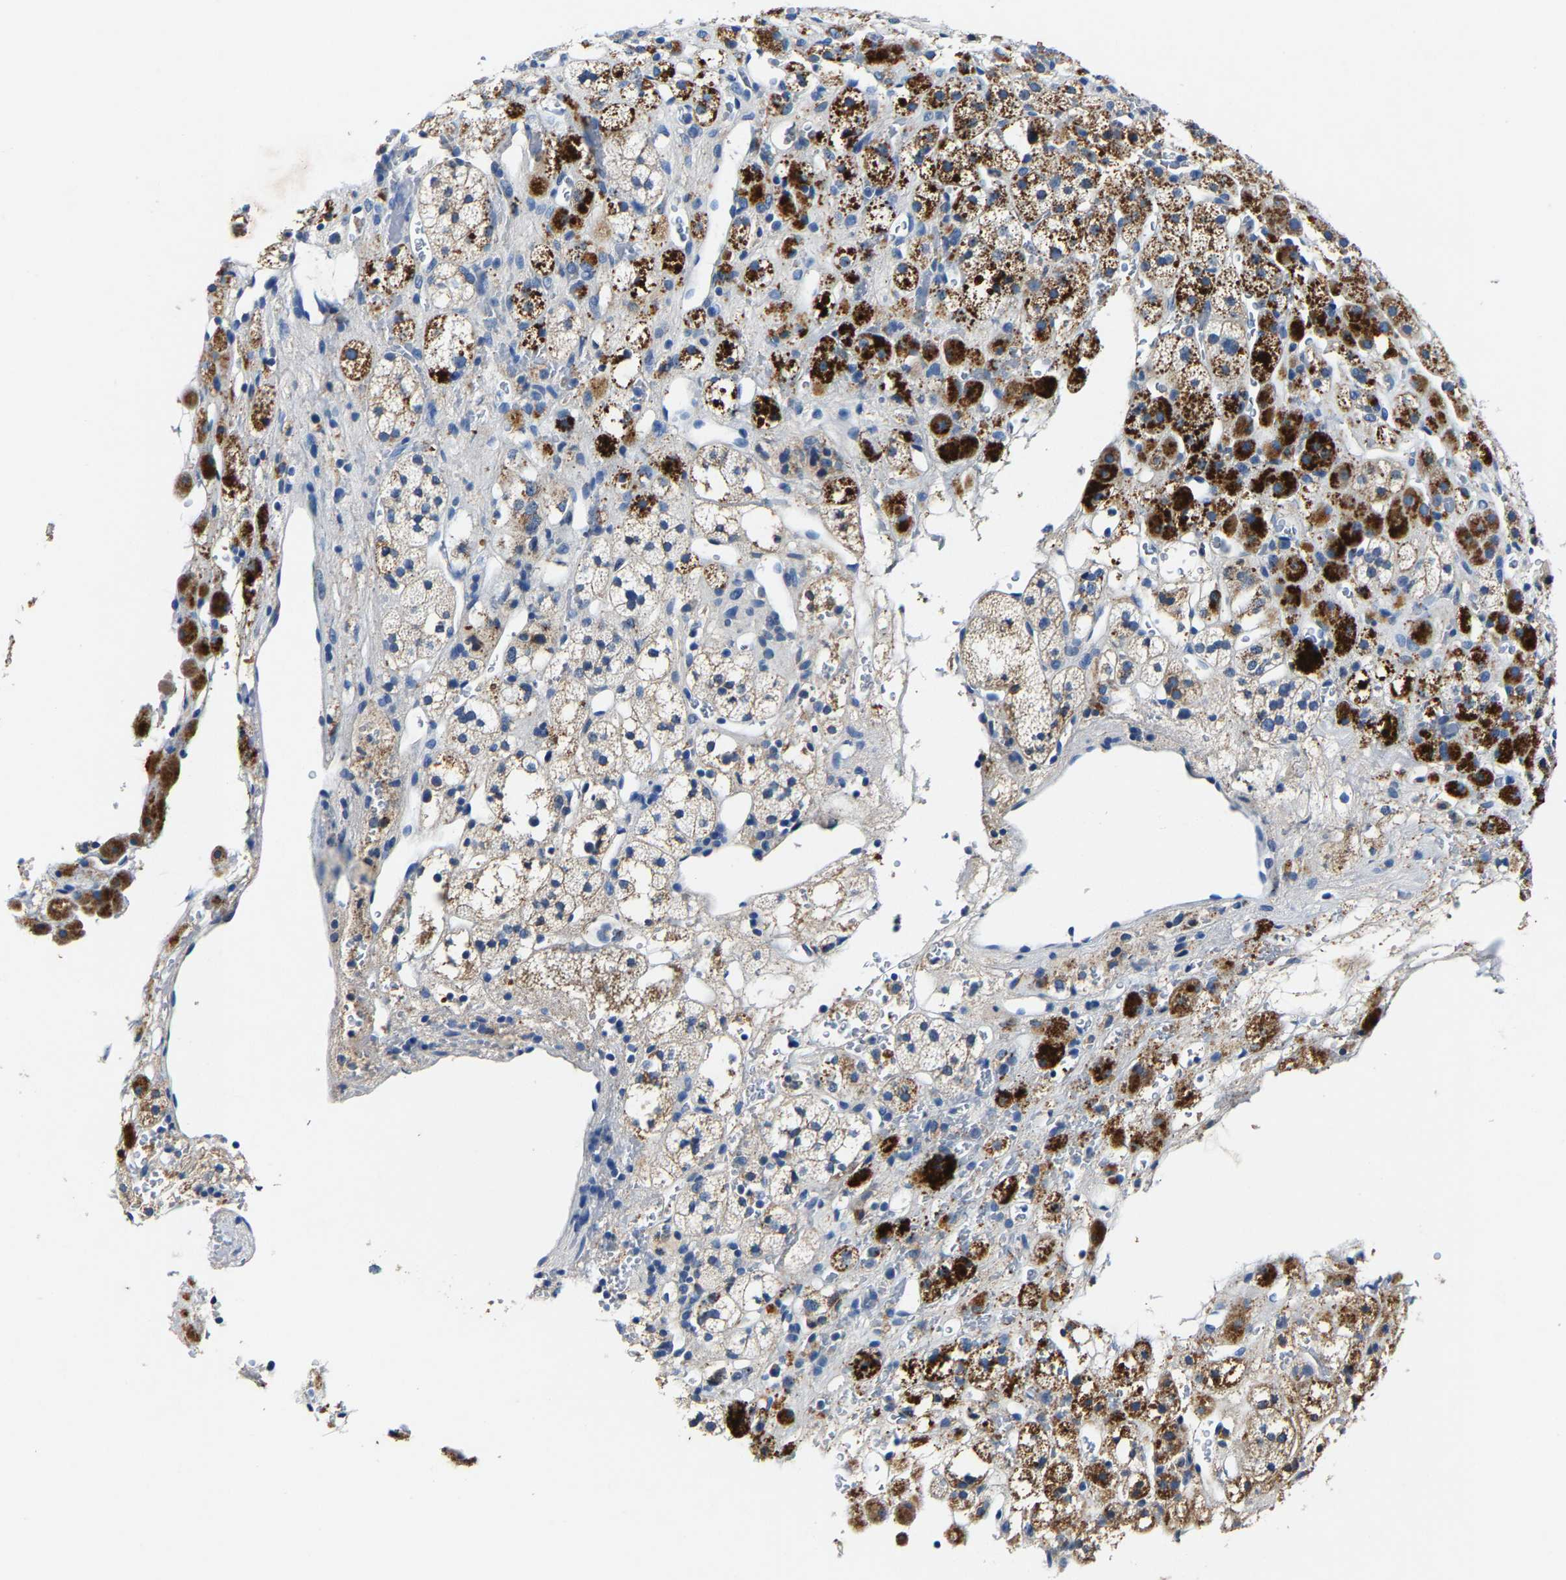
{"staining": {"intensity": "strong", "quantity": "<25%", "location": "cytoplasmic/membranous"}, "tissue": "adrenal gland", "cell_type": "Glandular cells", "image_type": "normal", "snomed": [{"axis": "morphology", "description": "Normal tissue, NOS"}, {"axis": "topography", "description": "Adrenal gland"}], "caption": "Brown immunohistochemical staining in normal adrenal gland shows strong cytoplasmic/membranous expression in about <25% of glandular cells. The staining was performed using DAB, with brown indicating positive protein expression. Nuclei are stained blue with hematoxylin.", "gene": "SLC25A25", "patient": {"sex": "male", "age": 56}}